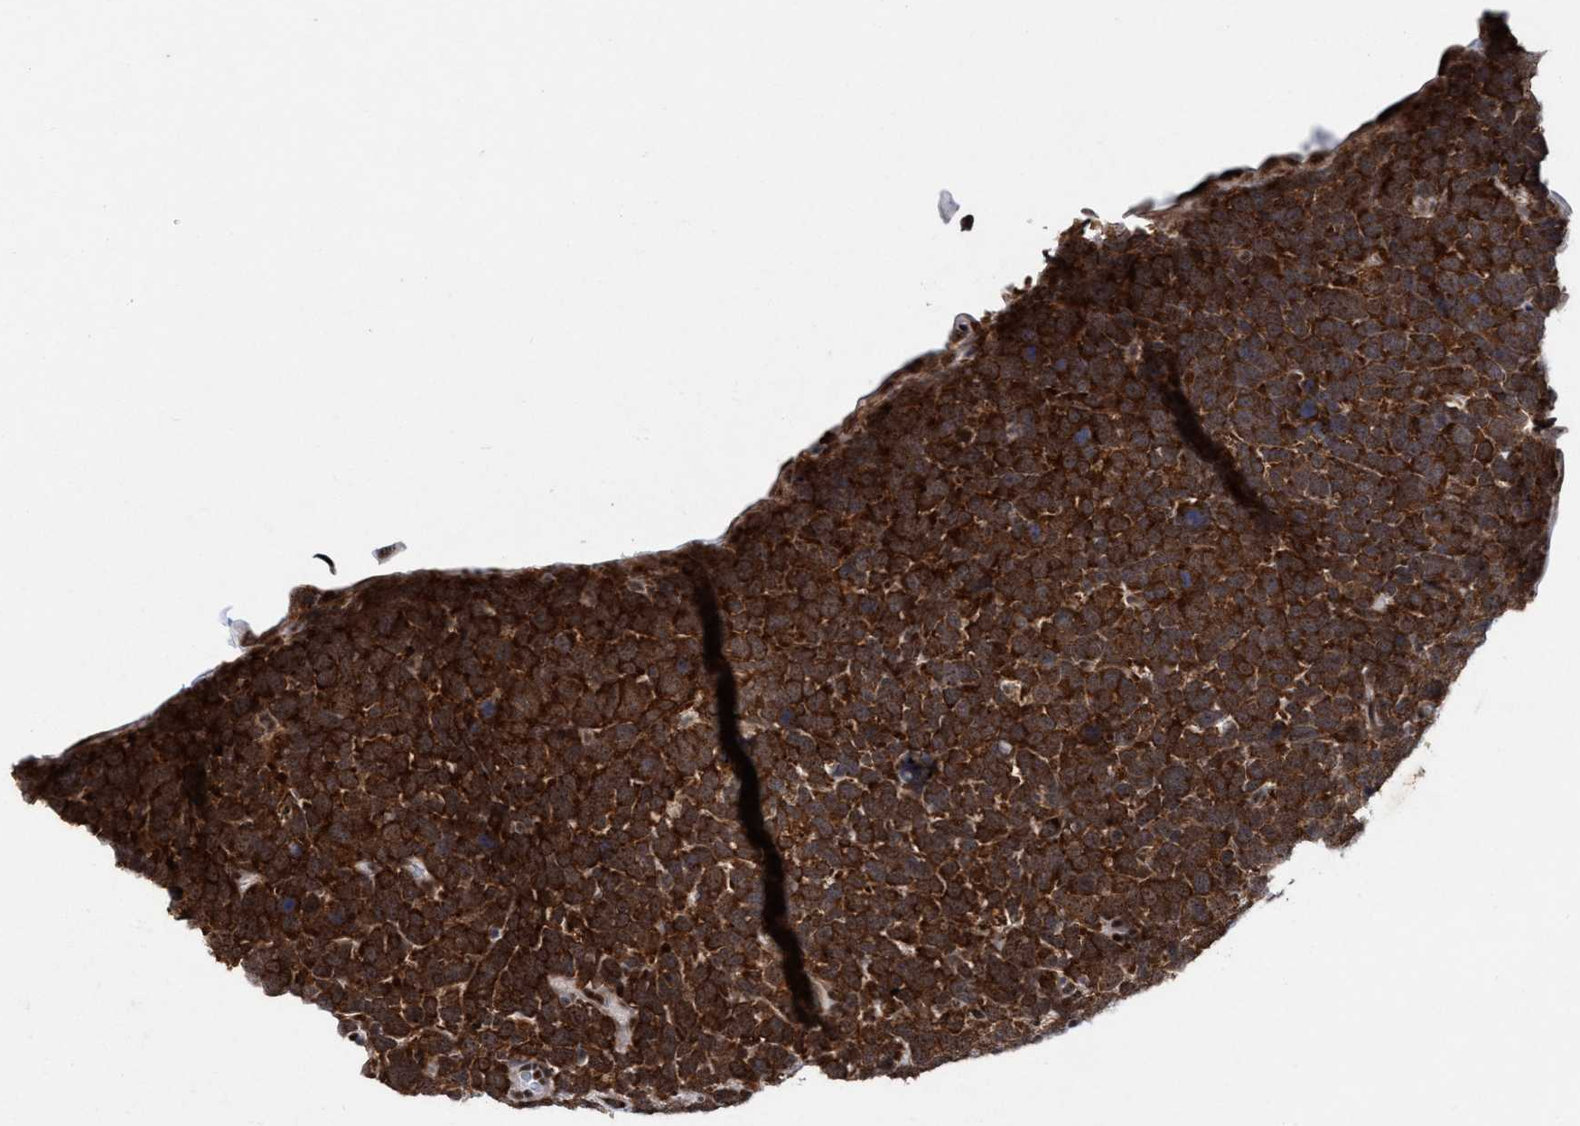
{"staining": {"intensity": "strong", "quantity": ">75%", "location": "cytoplasmic/membranous"}, "tissue": "urothelial cancer", "cell_type": "Tumor cells", "image_type": "cancer", "snomed": [{"axis": "morphology", "description": "Urothelial carcinoma, High grade"}, {"axis": "topography", "description": "Urinary bladder"}], "caption": "Immunohistochemistry of high-grade urothelial carcinoma displays high levels of strong cytoplasmic/membranous staining in about >75% of tumor cells.", "gene": "GLT6D1", "patient": {"sex": "female", "age": 82}}